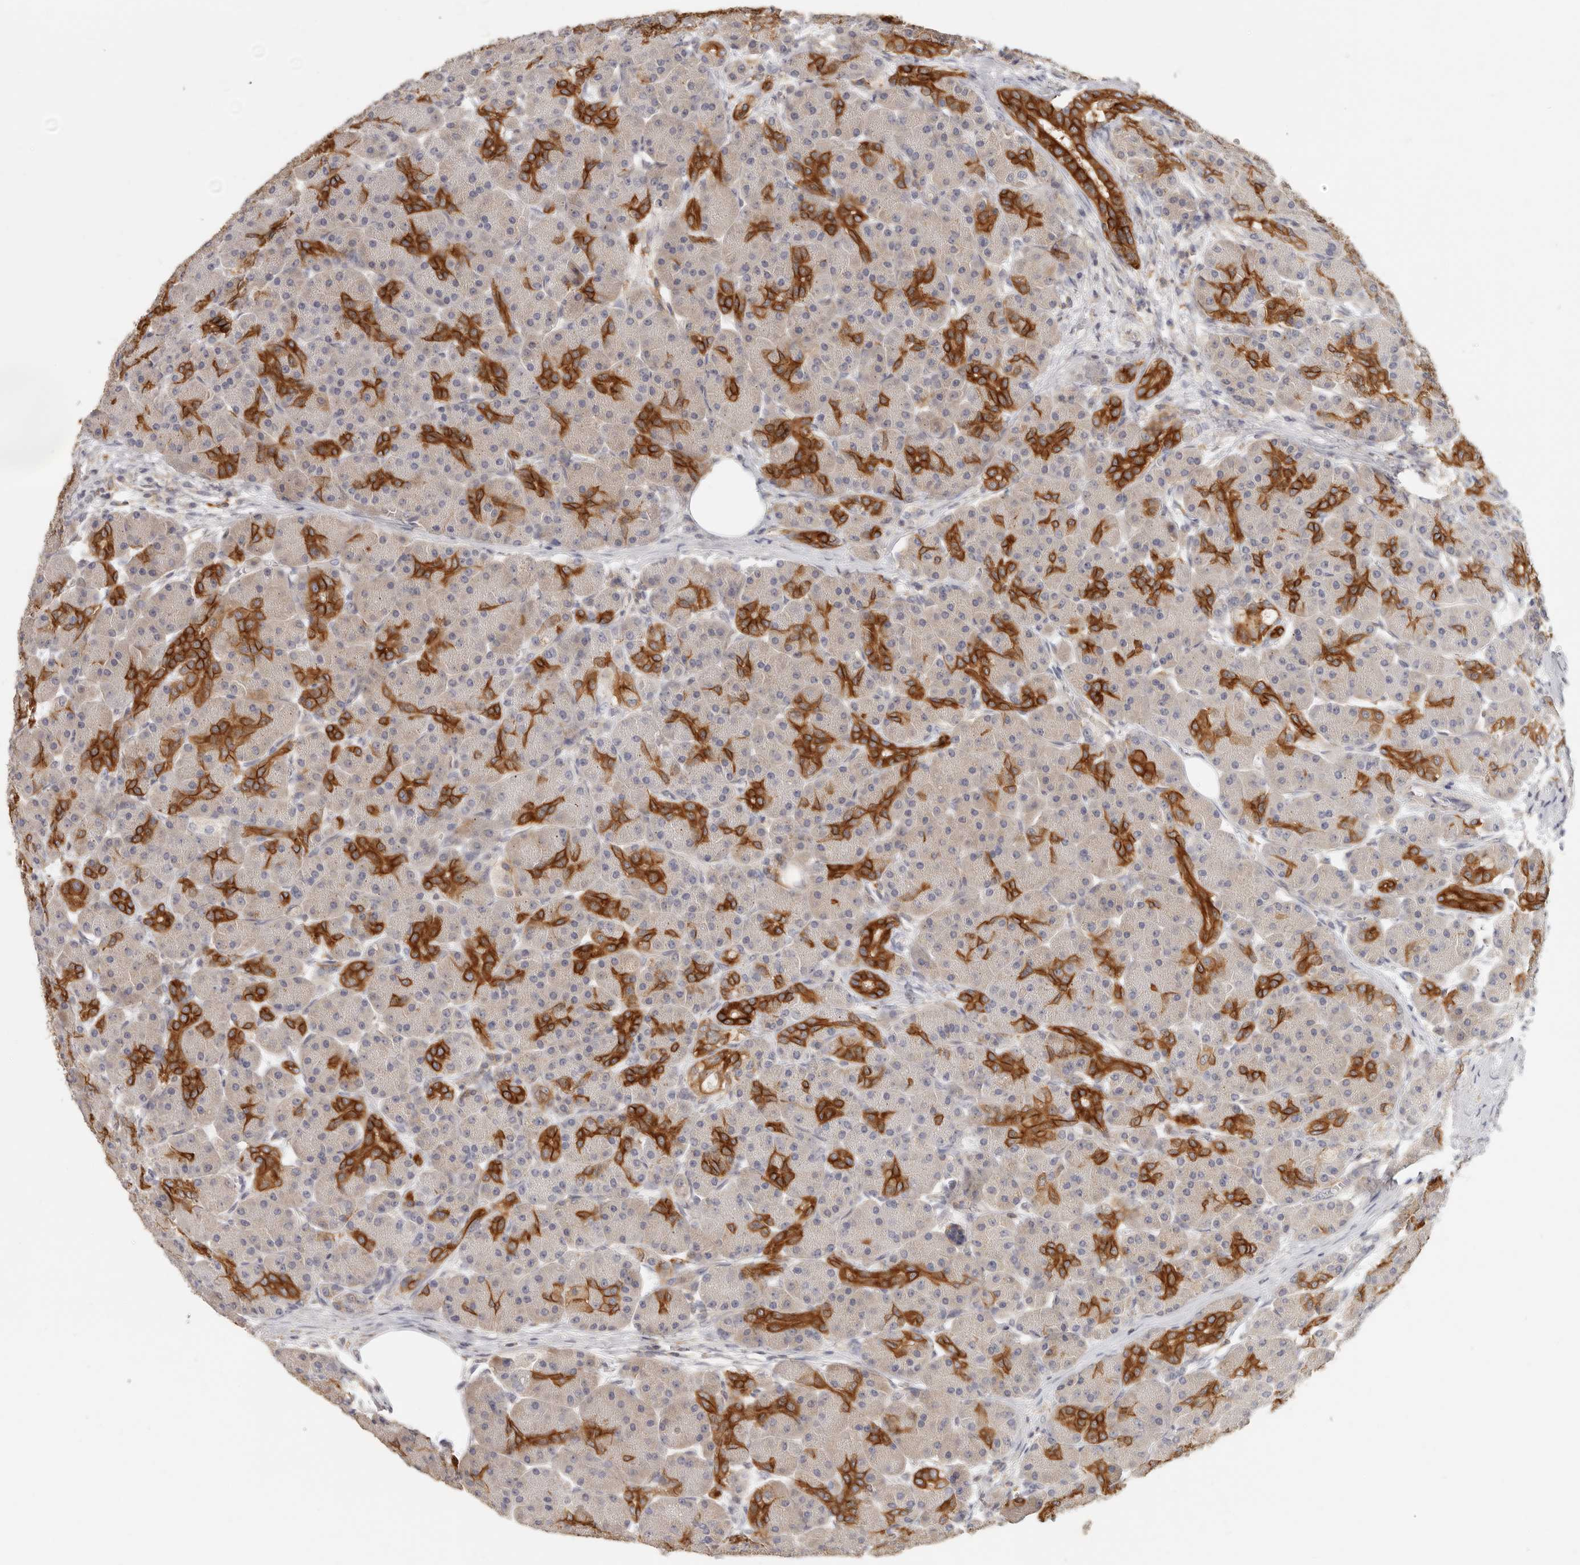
{"staining": {"intensity": "strong", "quantity": "25%-75%", "location": "cytoplasmic/membranous"}, "tissue": "pancreas", "cell_type": "Exocrine glandular cells", "image_type": "normal", "snomed": [{"axis": "morphology", "description": "Normal tissue, NOS"}, {"axis": "topography", "description": "Pancreas"}], "caption": "Immunohistochemical staining of benign pancreas shows strong cytoplasmic/membranous protein expression in about 25%-75% of exocrine glandular cells.", "gene": "ANXA9", "patient": {"sex": "male", "age": 63}}